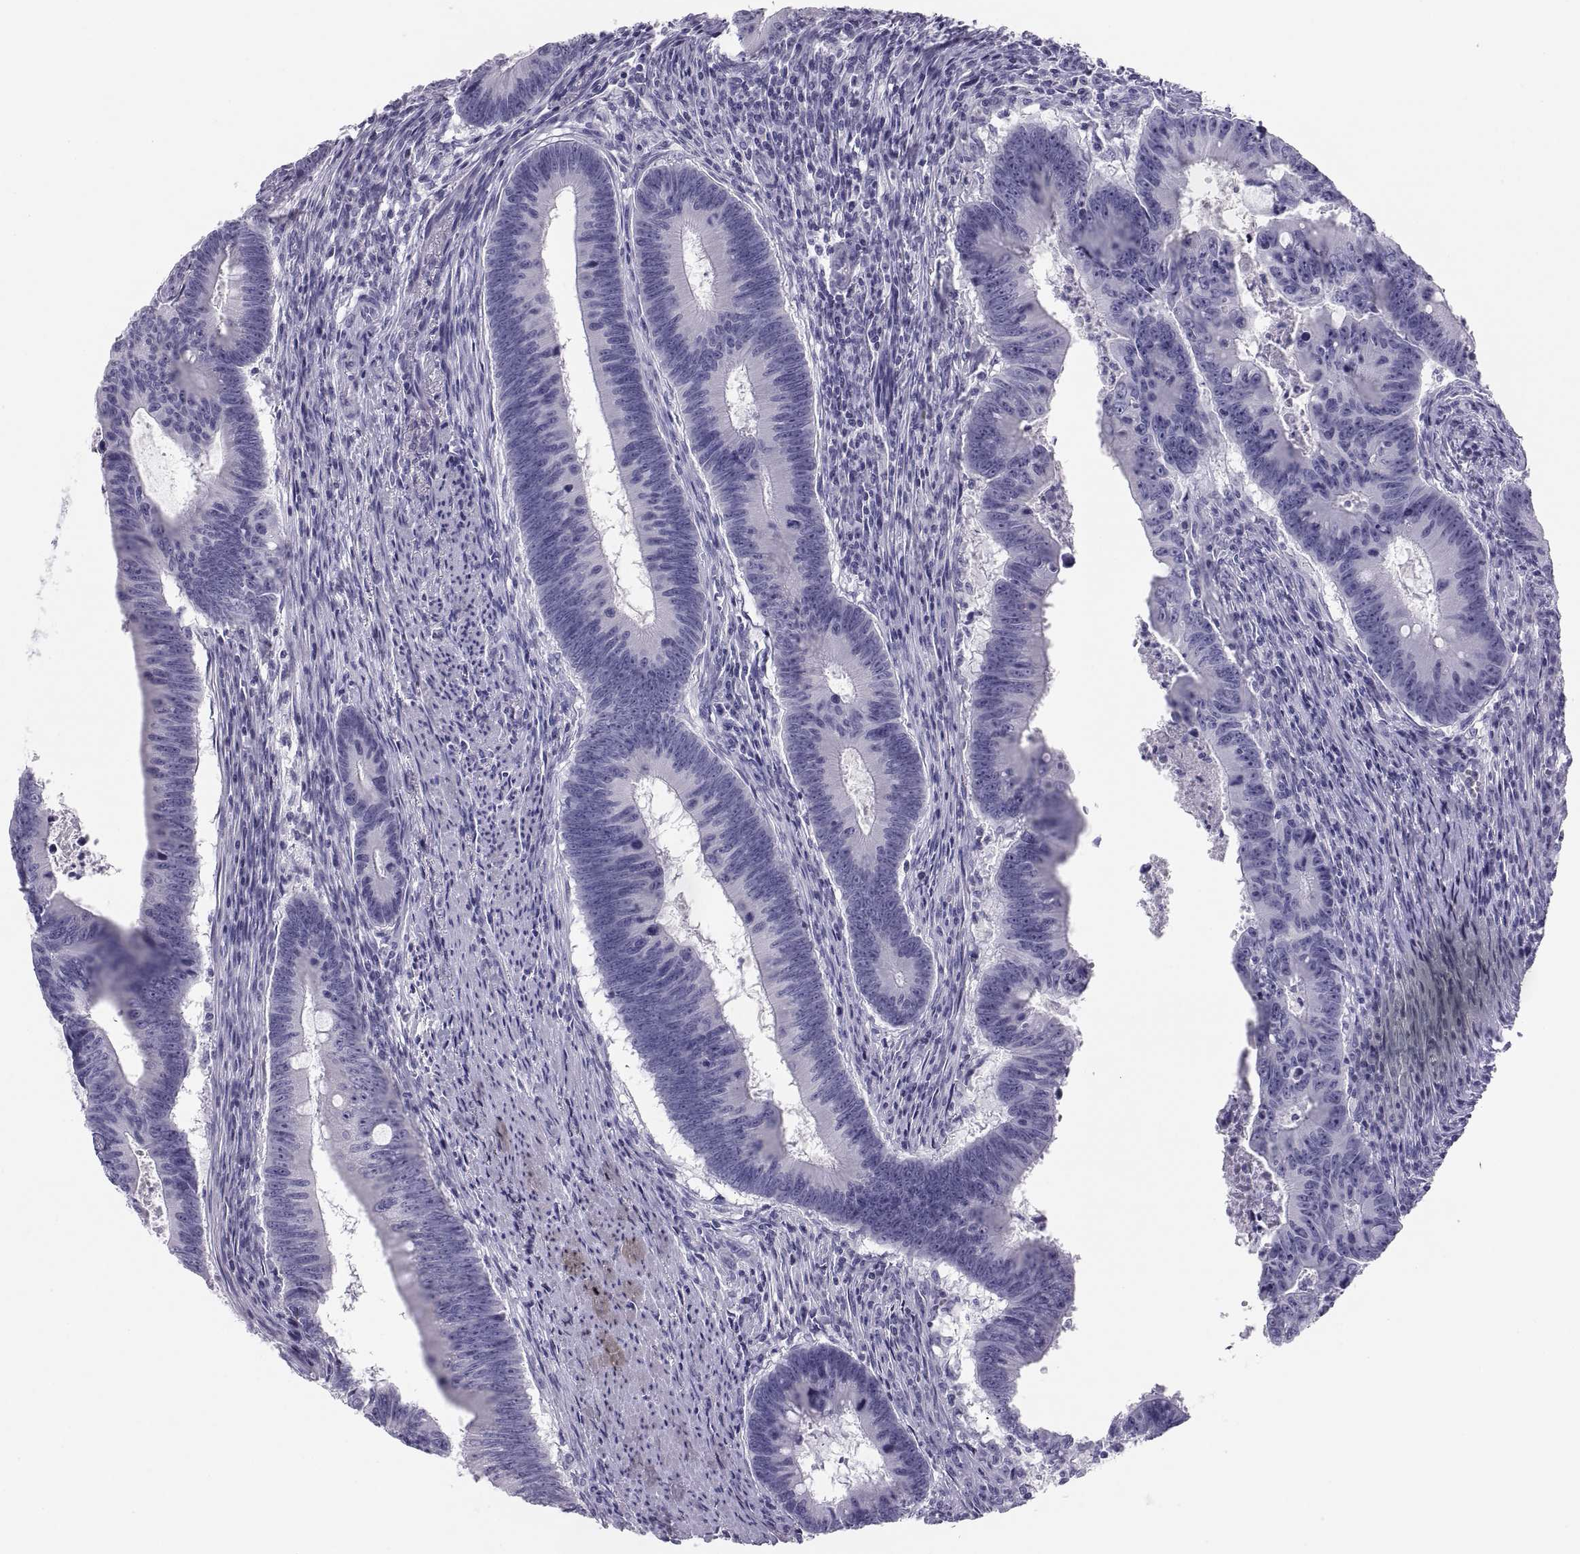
{"staining": {"intensity": "negative", "quantity": "none", "location": "none"}, "tissue": "colorectal cancer", "cell_type": "Tumor cells", "image_type": "cancer", "snomed": [{"axis": "morphology", "description": "Adenocarcinoma, NOS"}, {"axis": "topography", "description": "Colon"}], "caption": "High magnification brightfield microscopy of adenocarcinoma (colorectal) stained with DAB (brown) and counterstained with hematoxylin (blue): tumor cells show no significant expression.", "gene": "PAX2", "patient": {"sex": "female", "age": 87}}